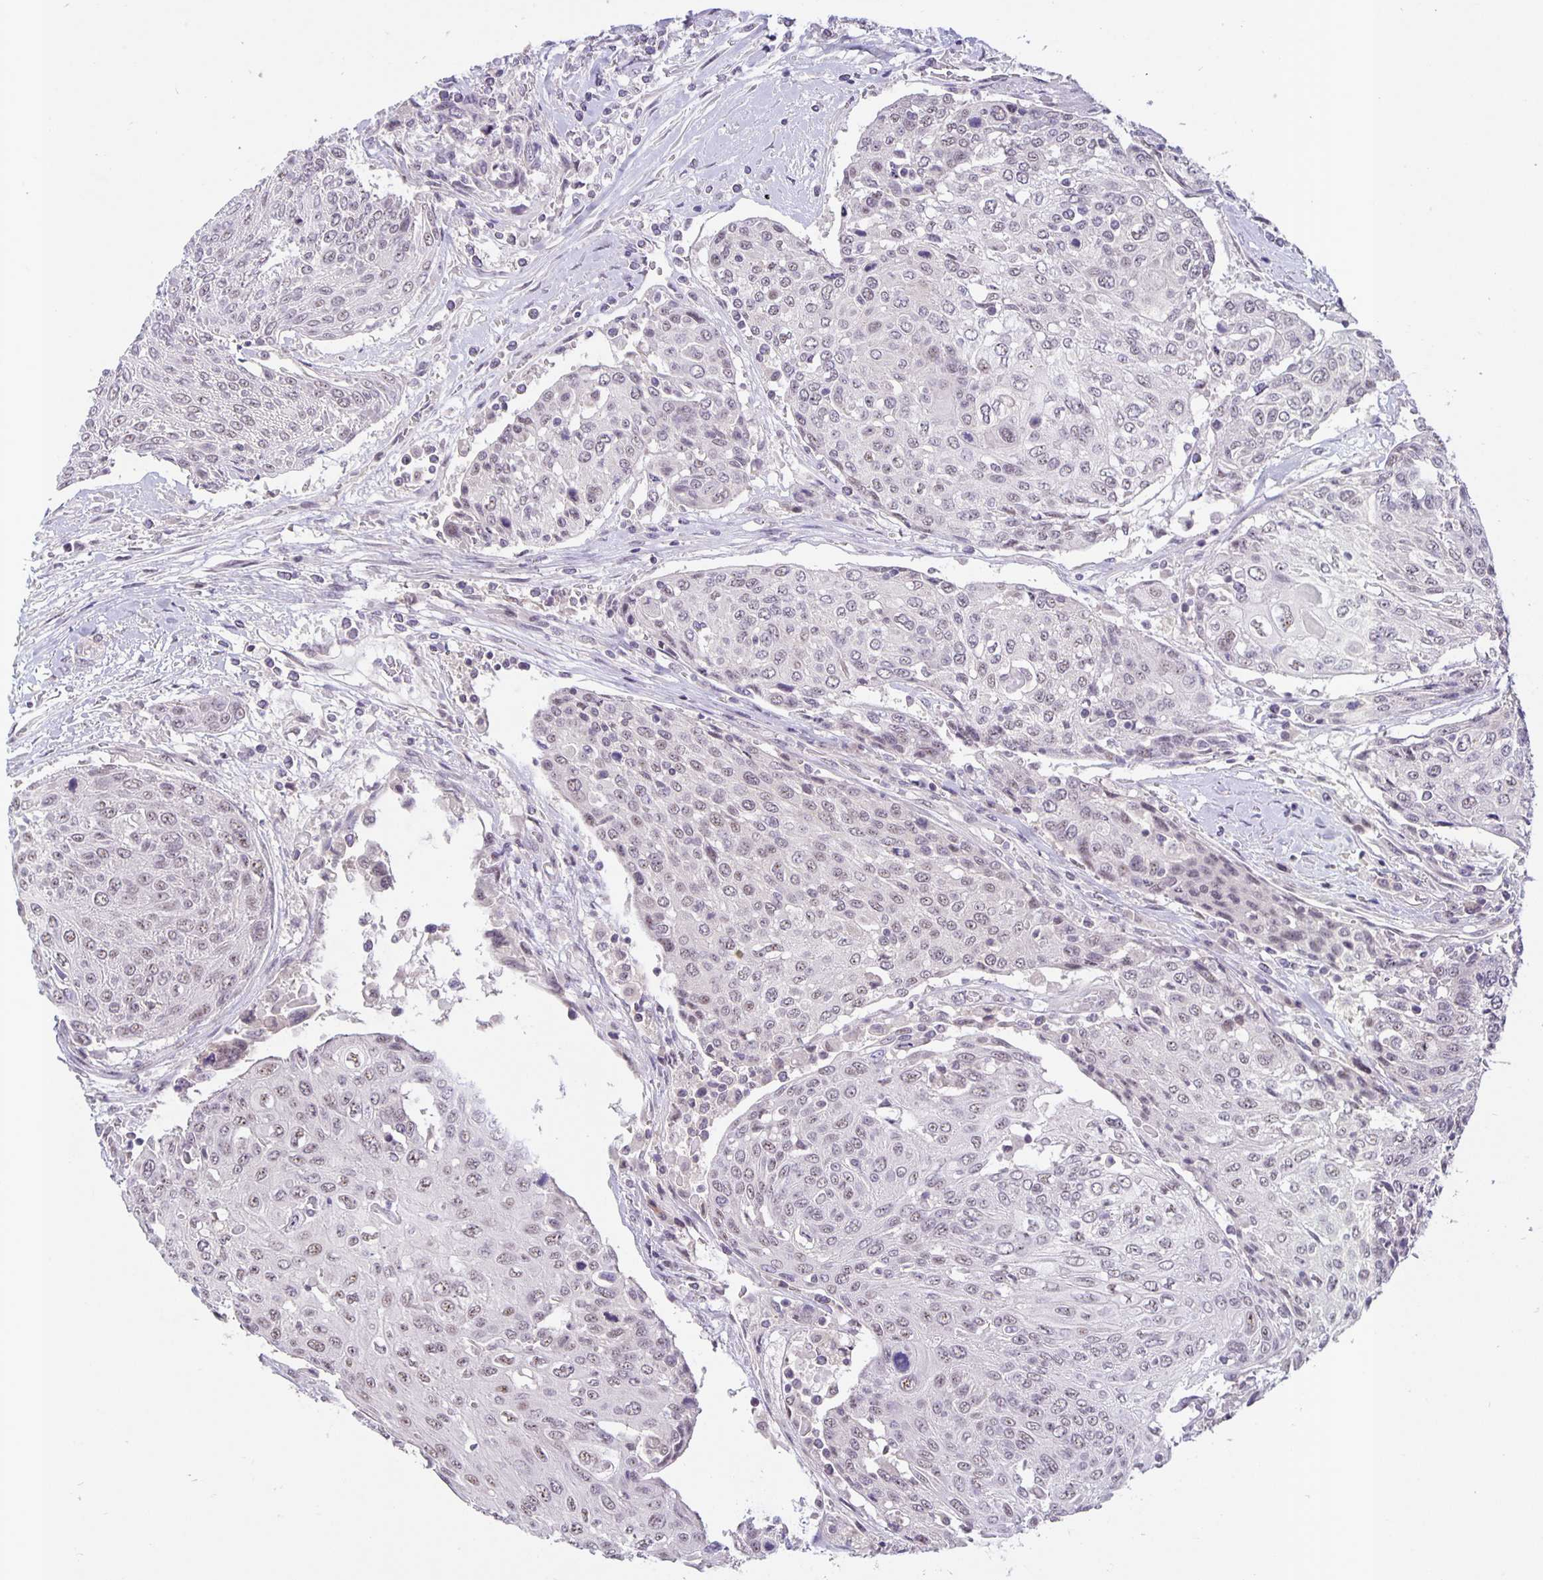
{"staining": {"intensity": "negative", "quantity": "none", "location": "none"}, "tissue": "urothelial cancer", "cell_type": "Tumor cells", "image_type": "cancer", "snomed": [{"axis": "morphology", "description": "Urothelial carcinoma, High grade"}, {"axis": "topography", "description": "Urinary bladder"}], "caption": "High magnification brightfield microscopy of urothelial carcinoma (high-grade) stained with DAB (3,3'-diaminobenzidine) (brown) and counterstained with hematoxylin (blue): tumor cells show no significant positivity.", "gene": "ARVCF", "patient": {"sex": "female", "age": 70}}